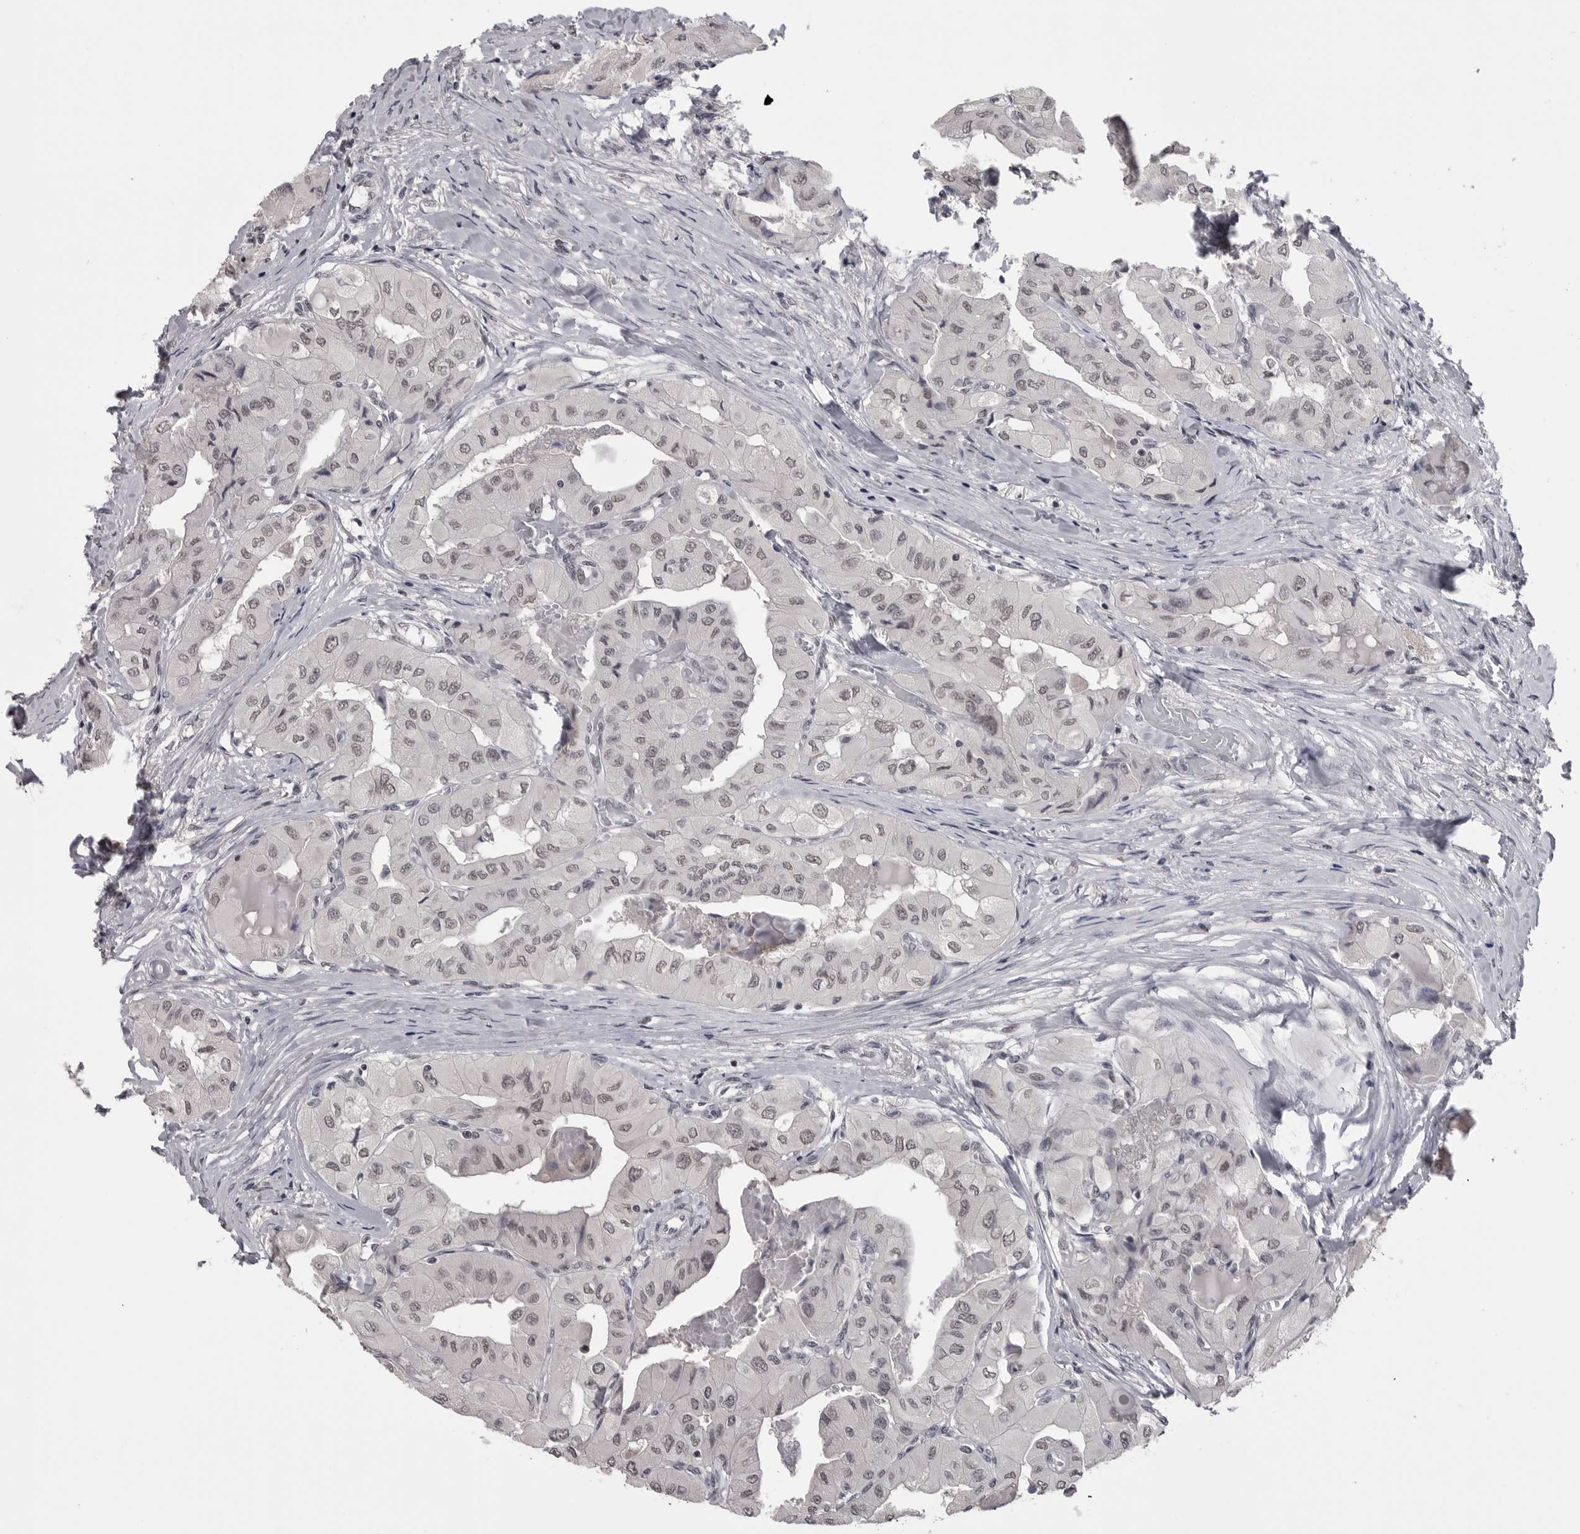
{"staining": {"intensity": "weak", "quantity": ">75%", "location": "nuclear"}, "tissue": "thyroid cancer", "cell_type": "Tumor cells", "image_type": "cancer", "snomed": [{"axis": "morphology", "description": "Papillary adenocarcinoma, NOS"}, {"axis": "topography", "description": "Thyroid gland"}], "caption": "The micrograph shows immunohistochemical staining of papillary adenocarcinoma (thyroid). There is weak nuclear positivity is present in approximately >75% of tumor cells.", "gene": "DLG2", "patient": {"sex": "female", "age": 59}}